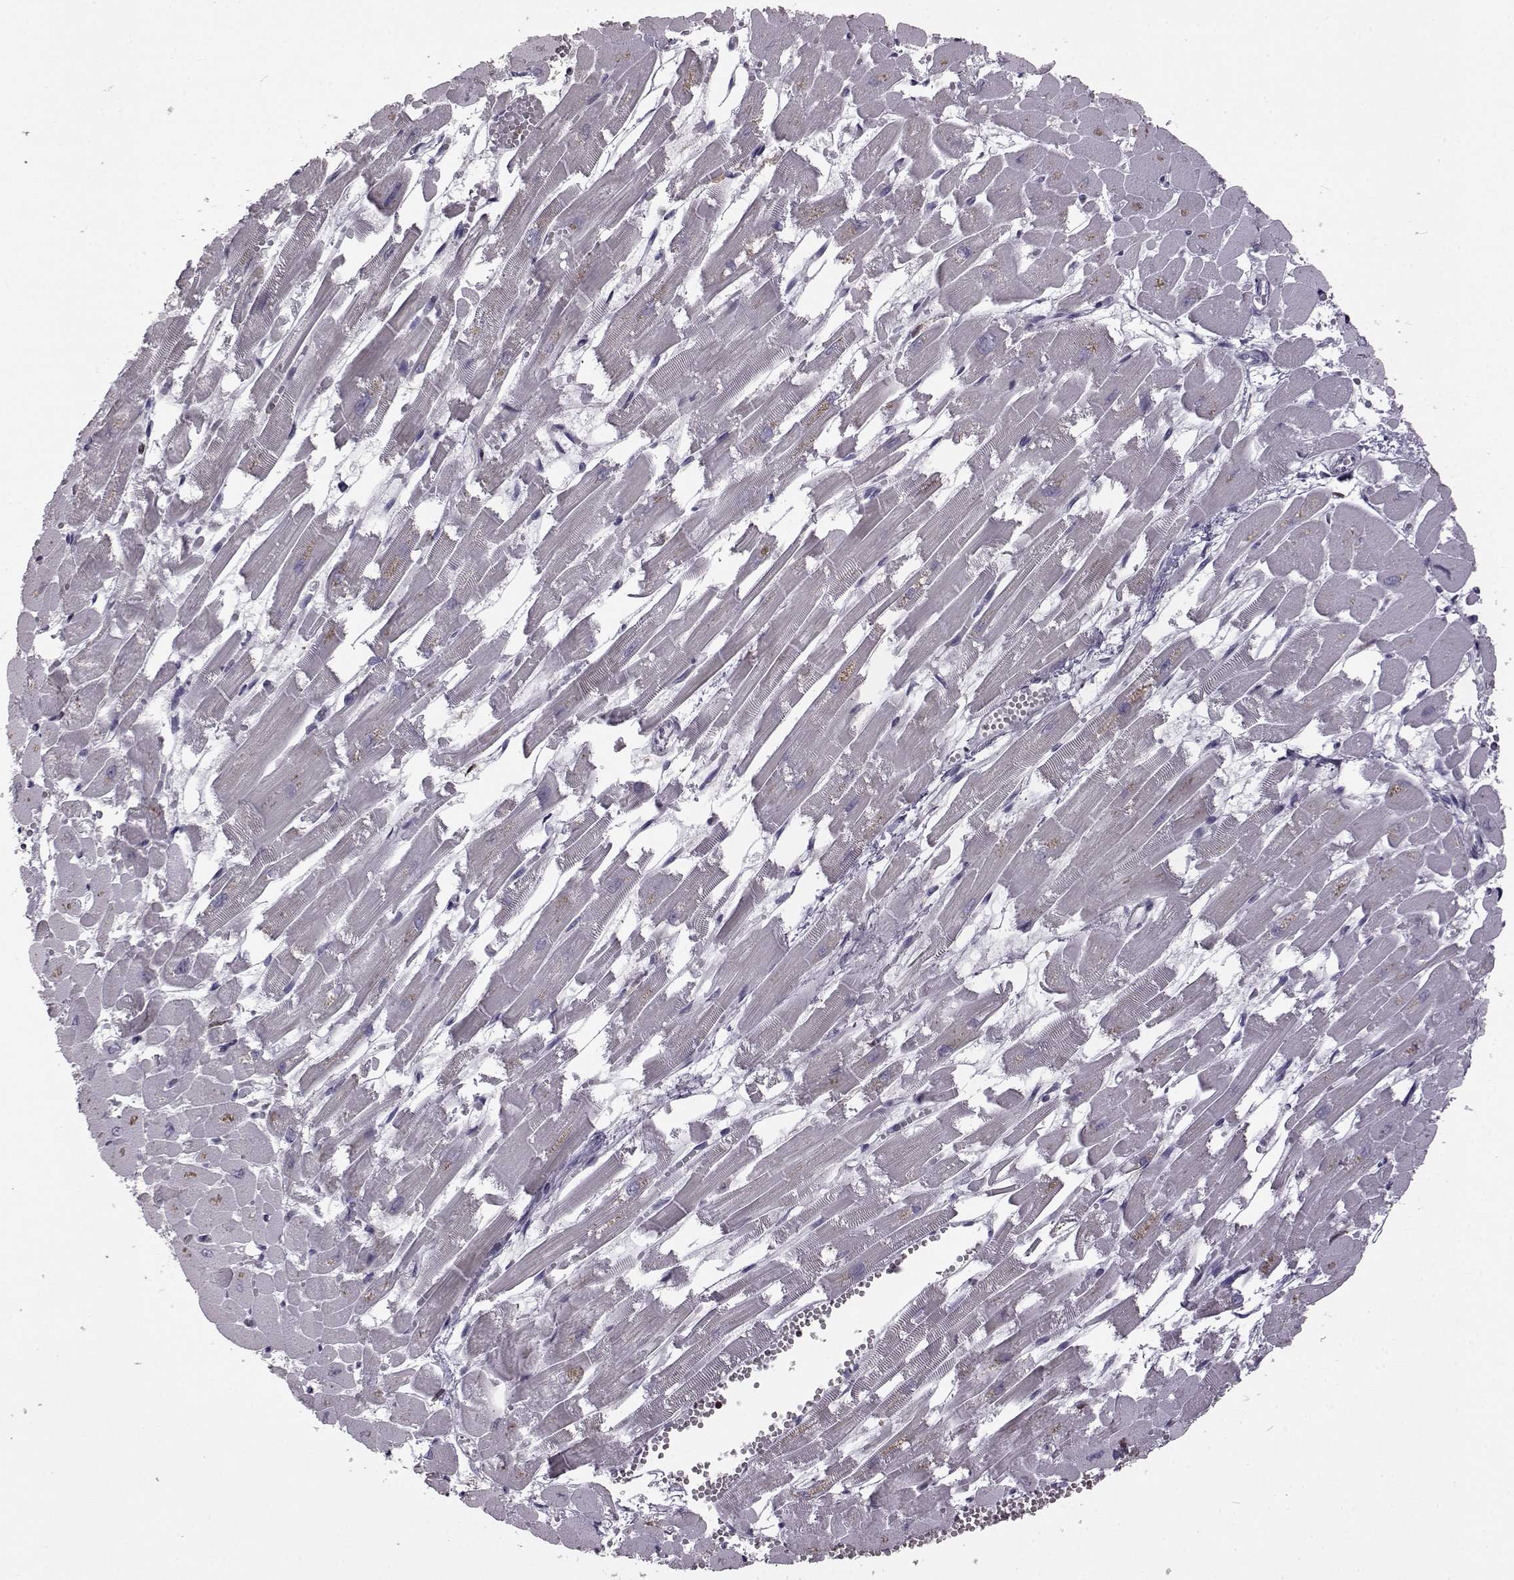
{"staining": {"intensity": "negative", "quantity": "none", "location": "none"}, "tissue": "heart muscle", "cell_type": "Cardiomyocytes", "image_type": "normal", "snomed": [{"axis": "morphology", "description": "Normal tissue, NOS"}, {"axis": "topography", "description": "Heart"}], "caption": "This is a histopathology image of immunohistochemistry staining of normal heart muscle, which shows no positivity in cardiomyocytes.", "gene": "DOK2", "patient": {"sex": "female", "age": 52}}